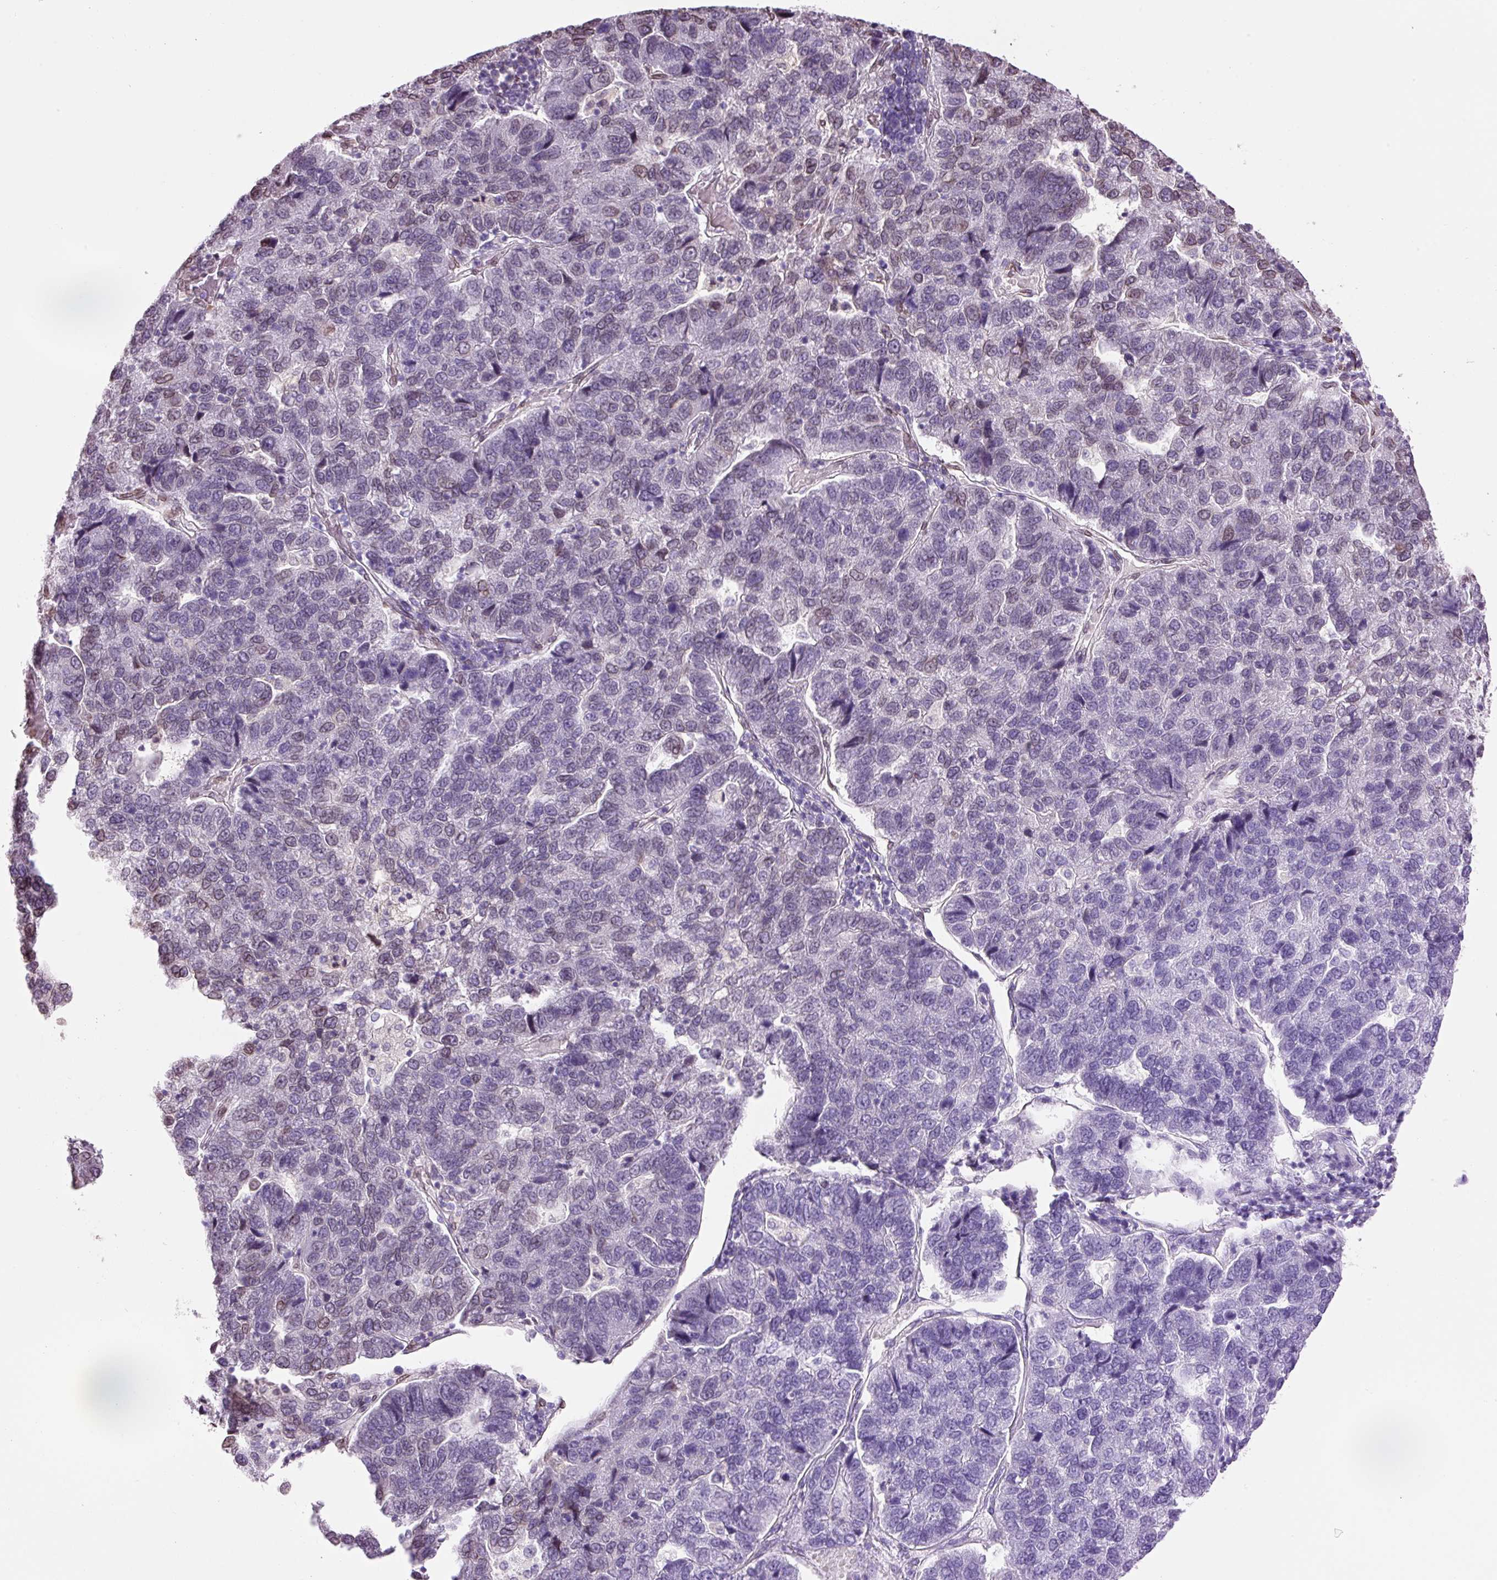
{"staining": {"intensity": "moderate", "quantity": "<25%", "location": "cytoplasmic/membranous,nuclear"}, "tissue": "pancreatic cancer", "cell_type": "Tumor cells", "image_type": "cancer", "snomed": [{"axis": "morphology", "description": "Adenocarcinoma, NOS"}, {"axis": "topography", "description": "Pancreas"}], "caption": "A brown stain shows moderate cytoplasmic/membranous and nuclear staining of a protein in pancreatic adenocarcinoma tumor cells.", "gene": "ZNF224", "patient": {"sex": "female", "age": 61}}